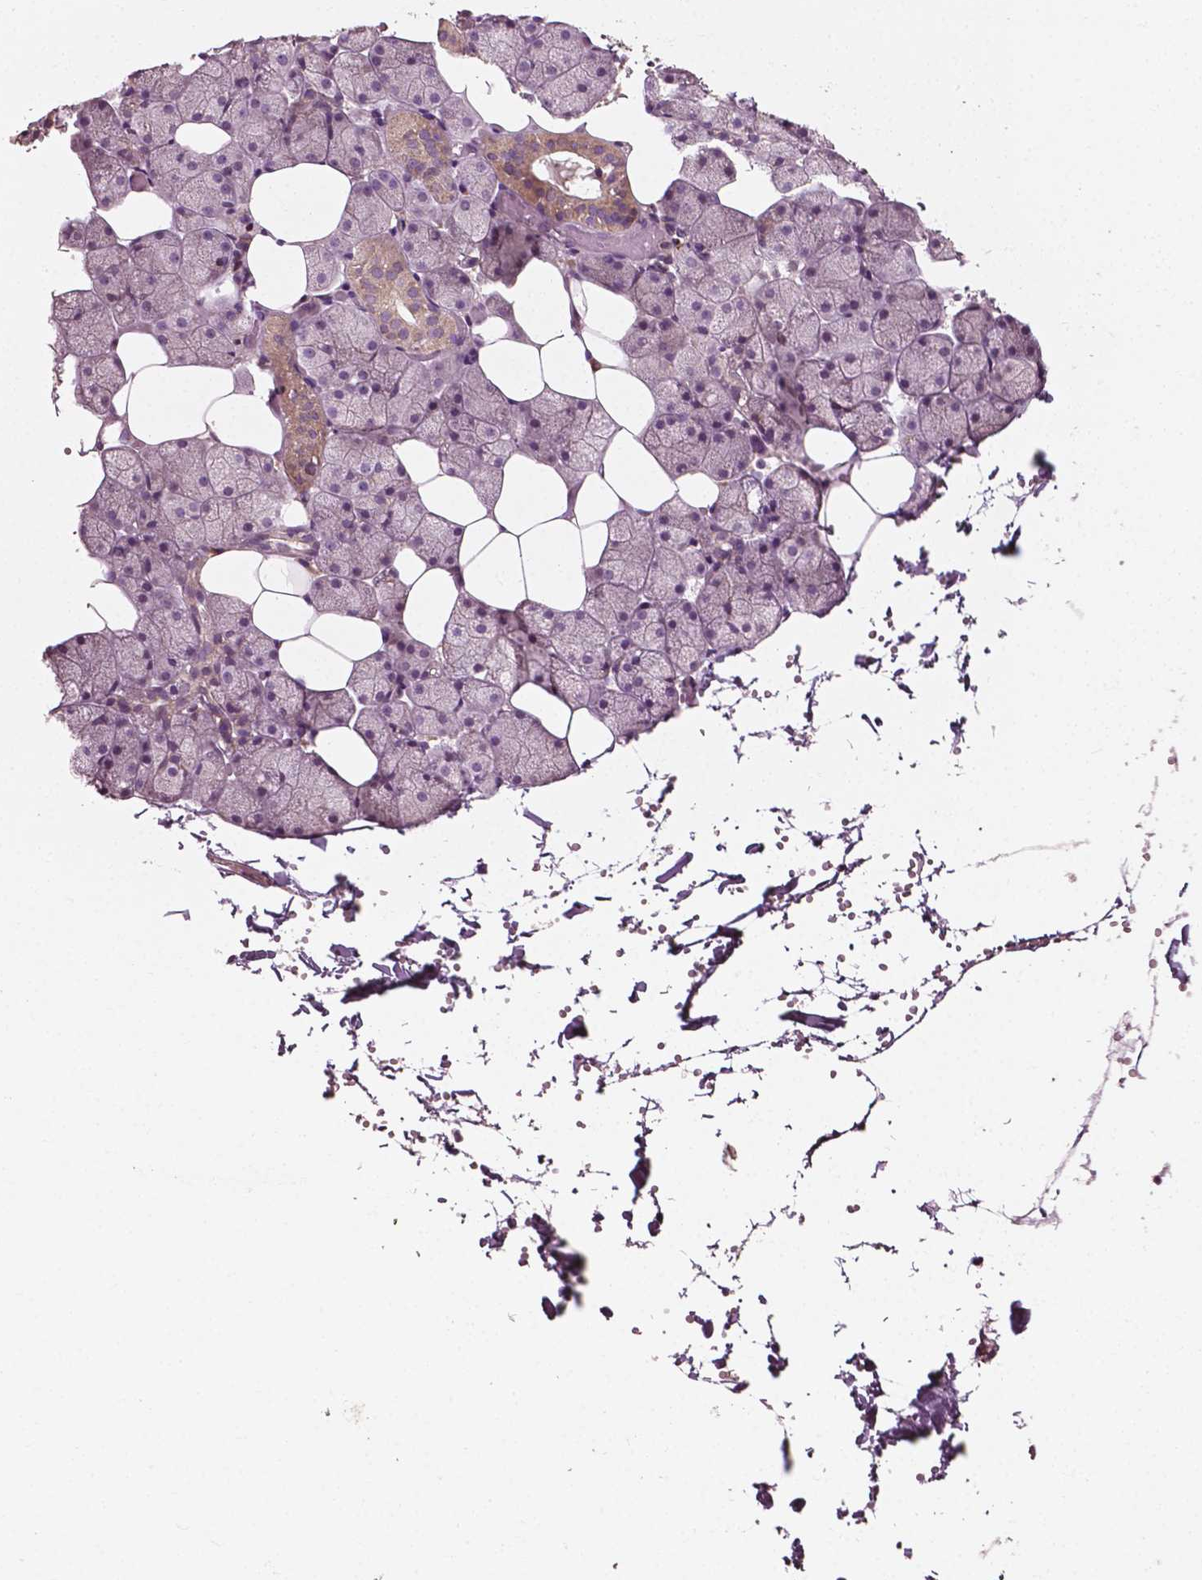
{"staining": {"intensity": "moderate", "quantity": "<25%", "location": "cytoplasmic/membranous"}, "tissue": "salivary gland", "cell_type": "Glandular cells", "image_type": "normal", "snomed": [{"axis": "morphology", "description": "Normal tissue, NOS"}, {"axis": "topography", "description": "Salivary gland"}], "caption": "Immunohistochemistry (IHC) (DAB (3,3'-diaminobenzidine)) staining of benign human salivary gland demonstrates moderate cytoplasmic/membranous protein expression in approximately <25% of glandular cells.", "gene": "MCL1", "patient": {"sex": "male", "age": 38}}